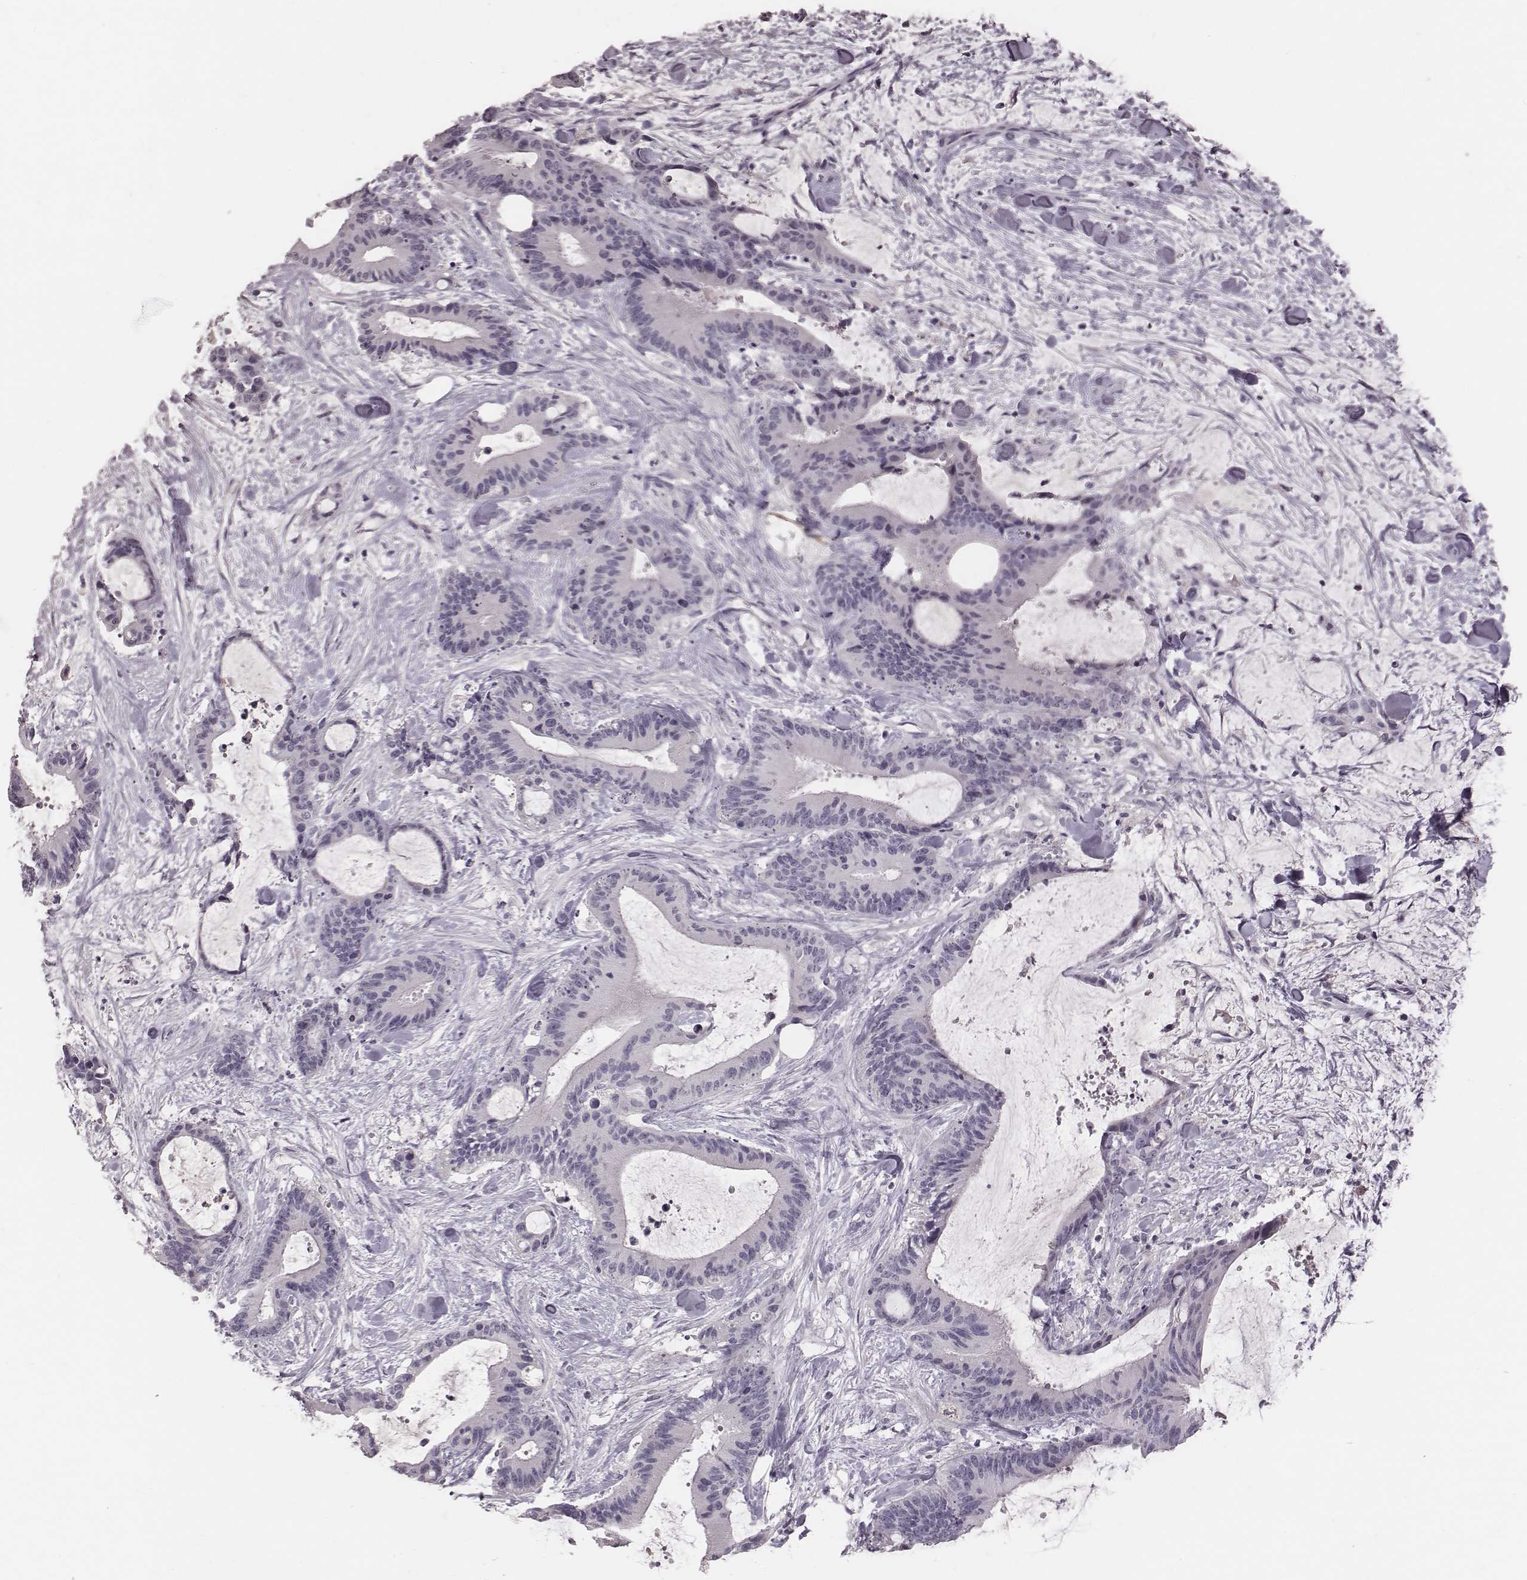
{"staining": {"intensity": "negative", "quantity": "none", "location": "none"}, "tissue": "liver cancer", "cell_type": "Tumor cells", "image_type": "cancer", "snomed": [{"axis": "morphology", "description": "Cholangiocarcinoma"}, {"axis": "topography", "description": "Liver"}], "caption": "There is no significant staining in tumor cells of cholangiocarcinoma (liver).", "gene": "CFTR", "patient": {"sex": "female", "age": 73}}